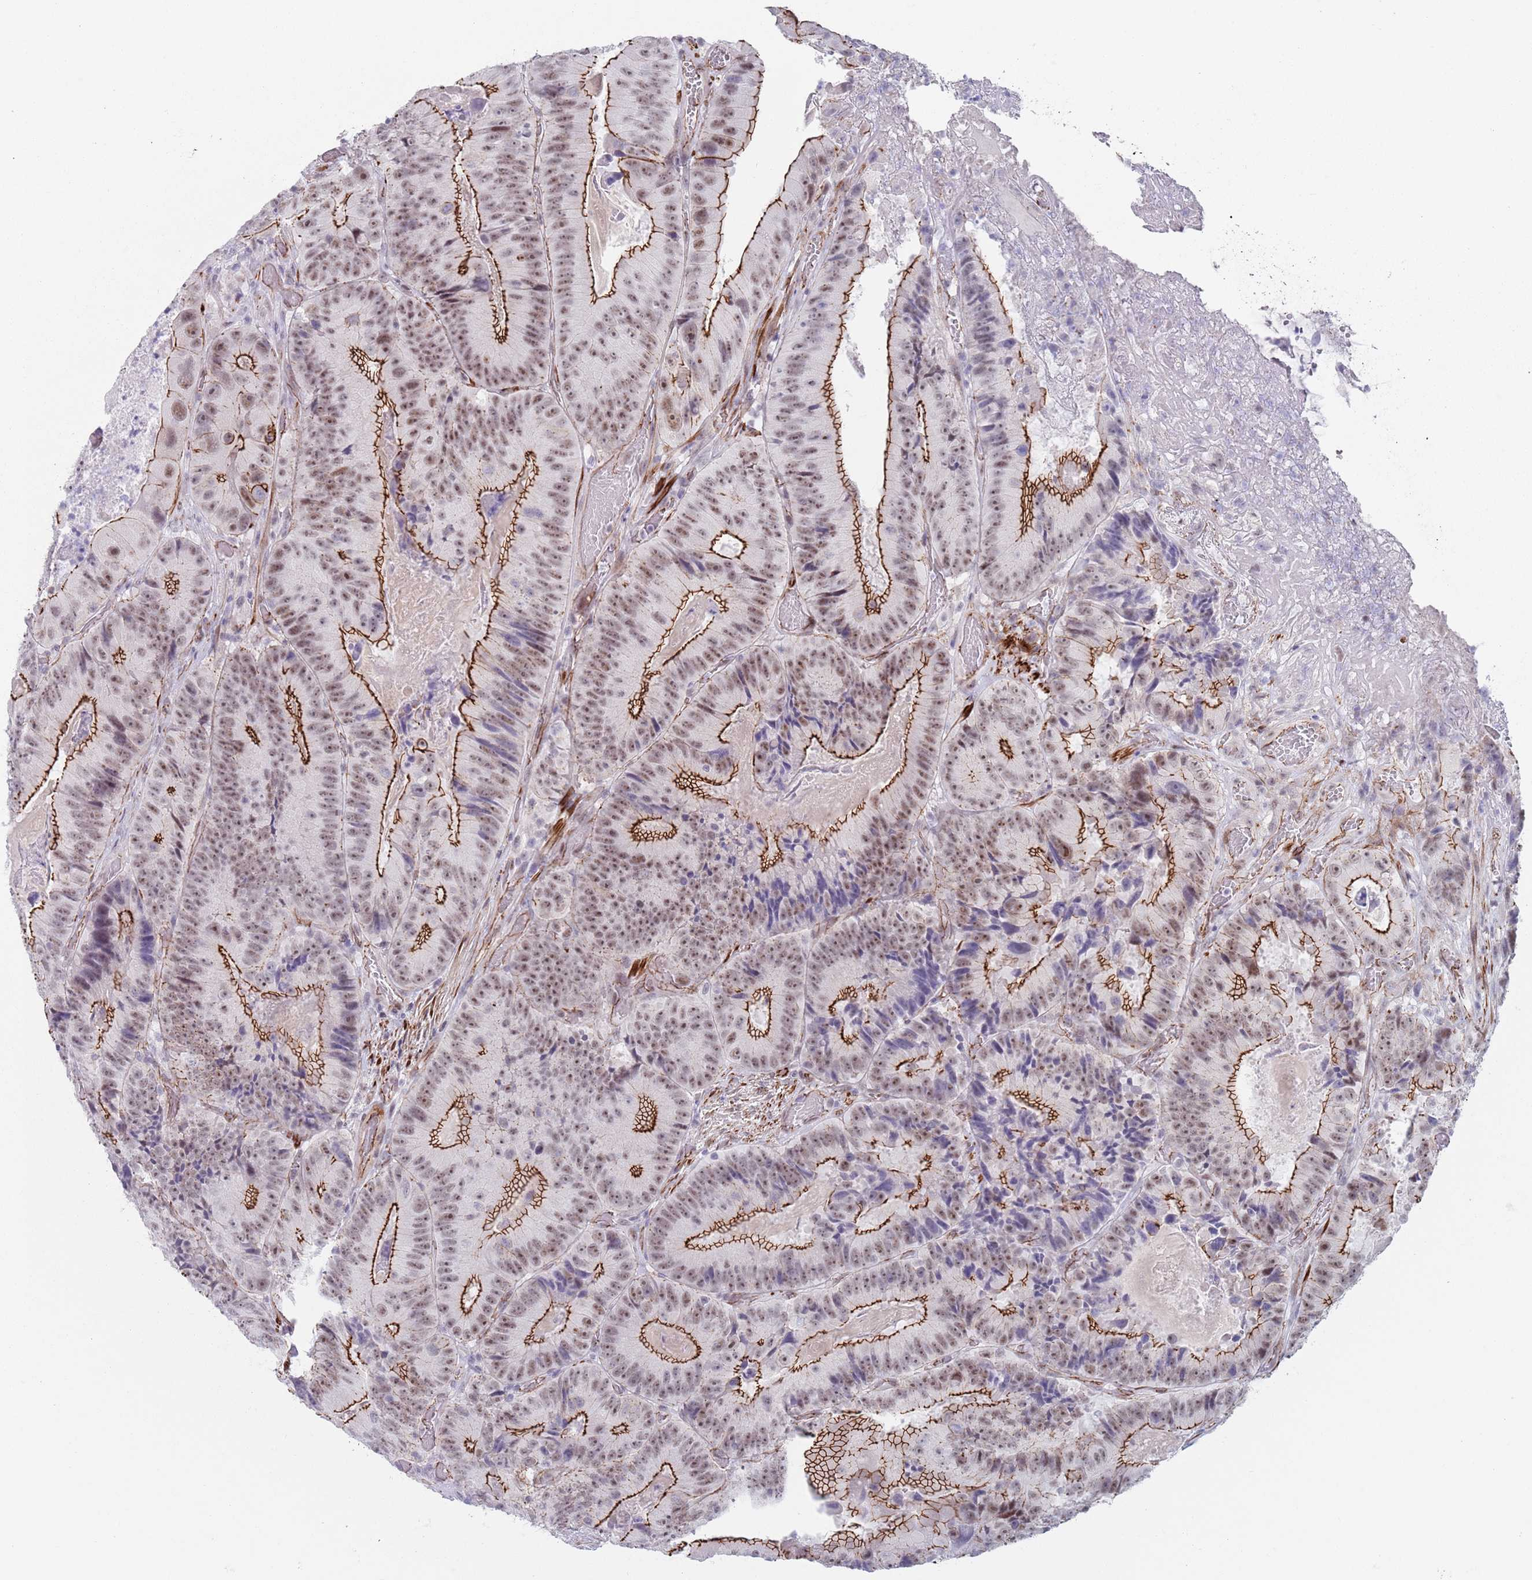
{"staining": {"intensity": "strong", "quantity": "25%-75%", "location": "cytoplasmic/membranous,nuclear"}, "tissue": "colorectal cancer", "cell_type": "Tumor cells", "image_type": "cancer", "snomed": [{"axis": "morphology", "description": "Adenocarcinoma, NOS"}, {"axis": "topography", "description": "Colon"}], "caption": "Tumor cells display high levels of strong cytoplasmic/membranous and nuclear staining in about 25%-75% of cells in human colorectal cancer (adenocarcinoma). (brown staining indicates protein expression, while blue staining denotes nuclei).", "gene": "OR5A2", "patient": {"sex": "female", "age": 86}}